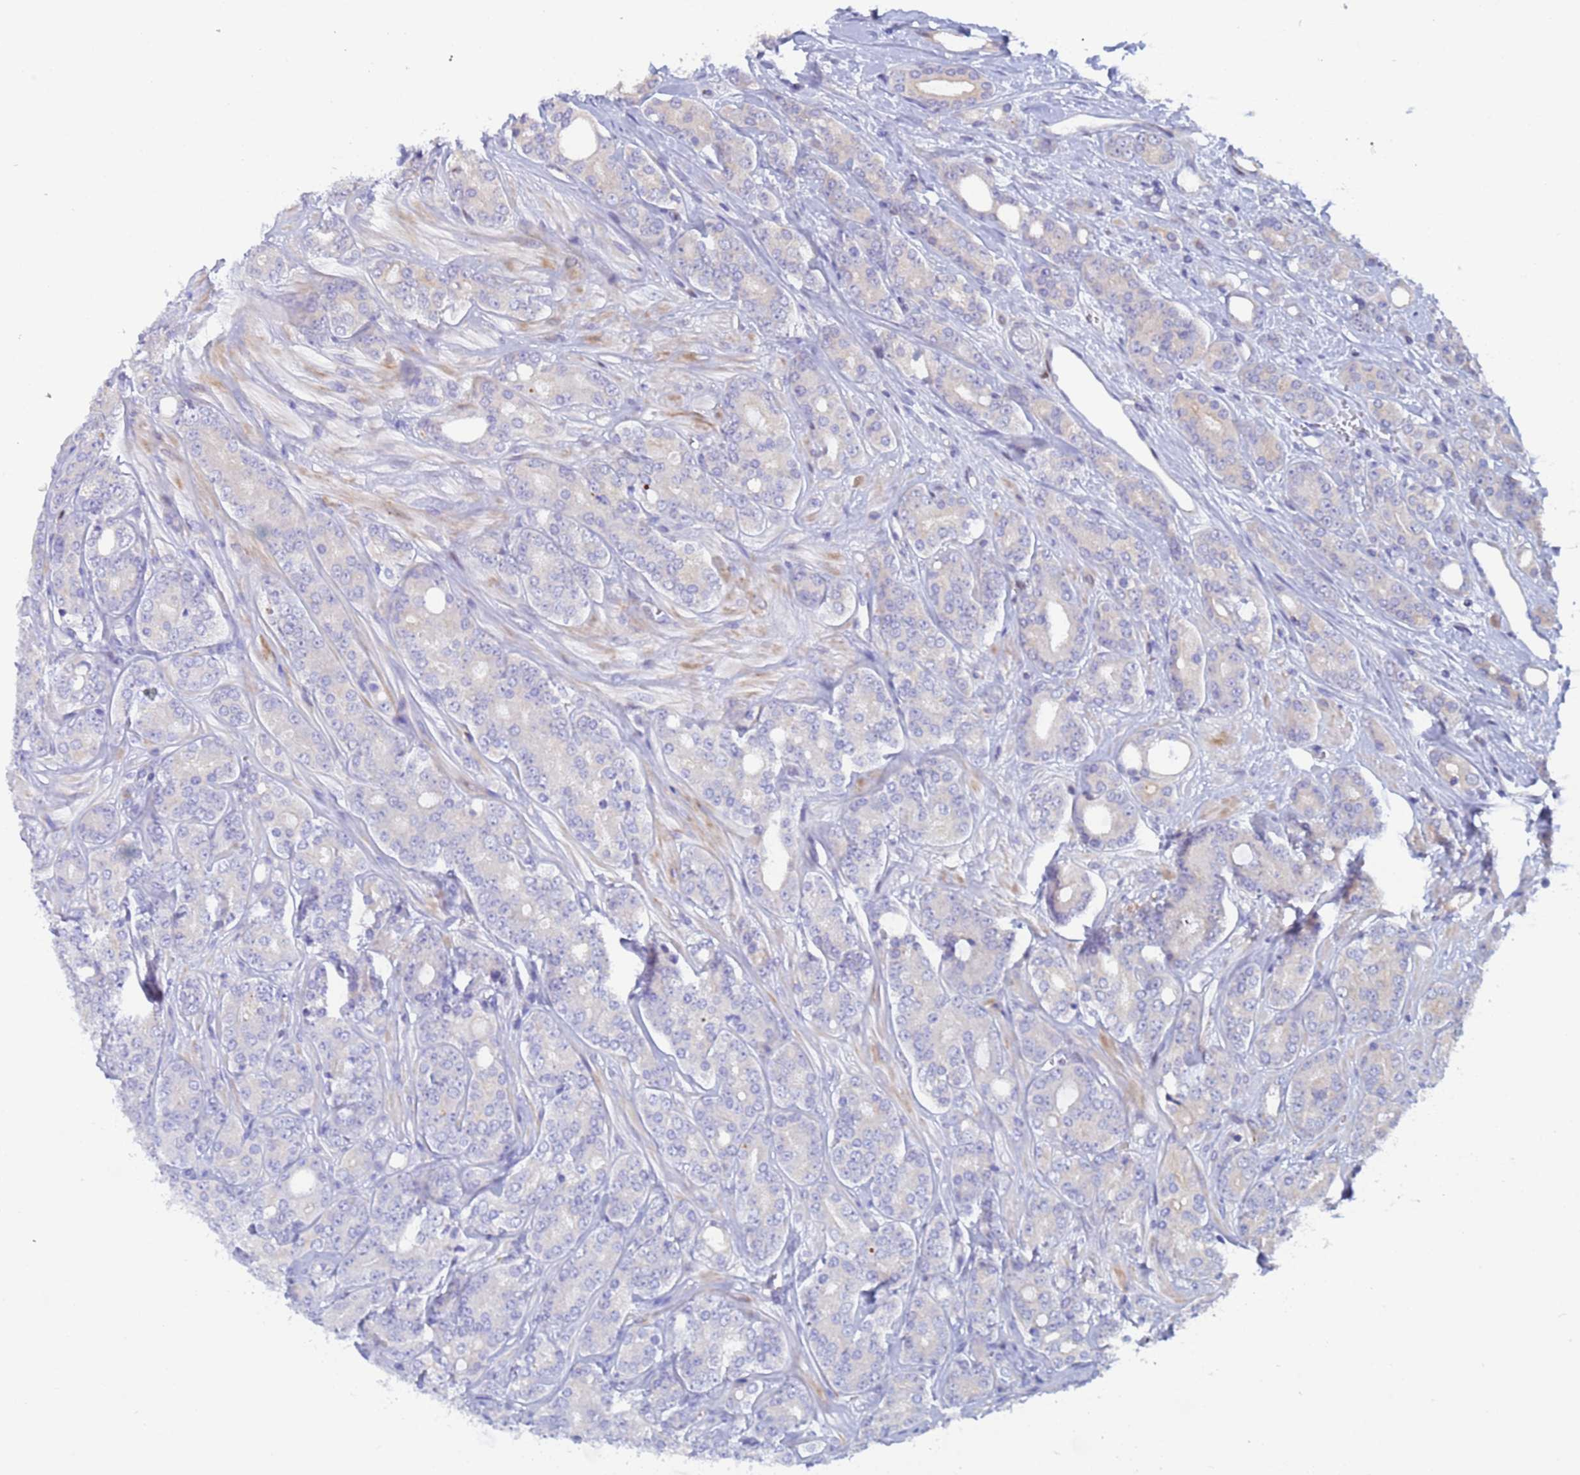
{"staining": {"intensity": "negative", "quantity": "none", "location": "none"}, "tissue": "prostate cancer", "cell_type": "Tumor cells", "image_type": "cancer", "snomed": [{"axis": "morphology", "description": "Adenocarcinoma, High grade"}, {"axis": "topography", "description": "Prostate"}], "caption": "An image of human prostate high-grade adenocarcinoma is negative for staining in tumor cells.", "gene": "PPP6R1", "patient": {"sex": "male", "age": 62}}